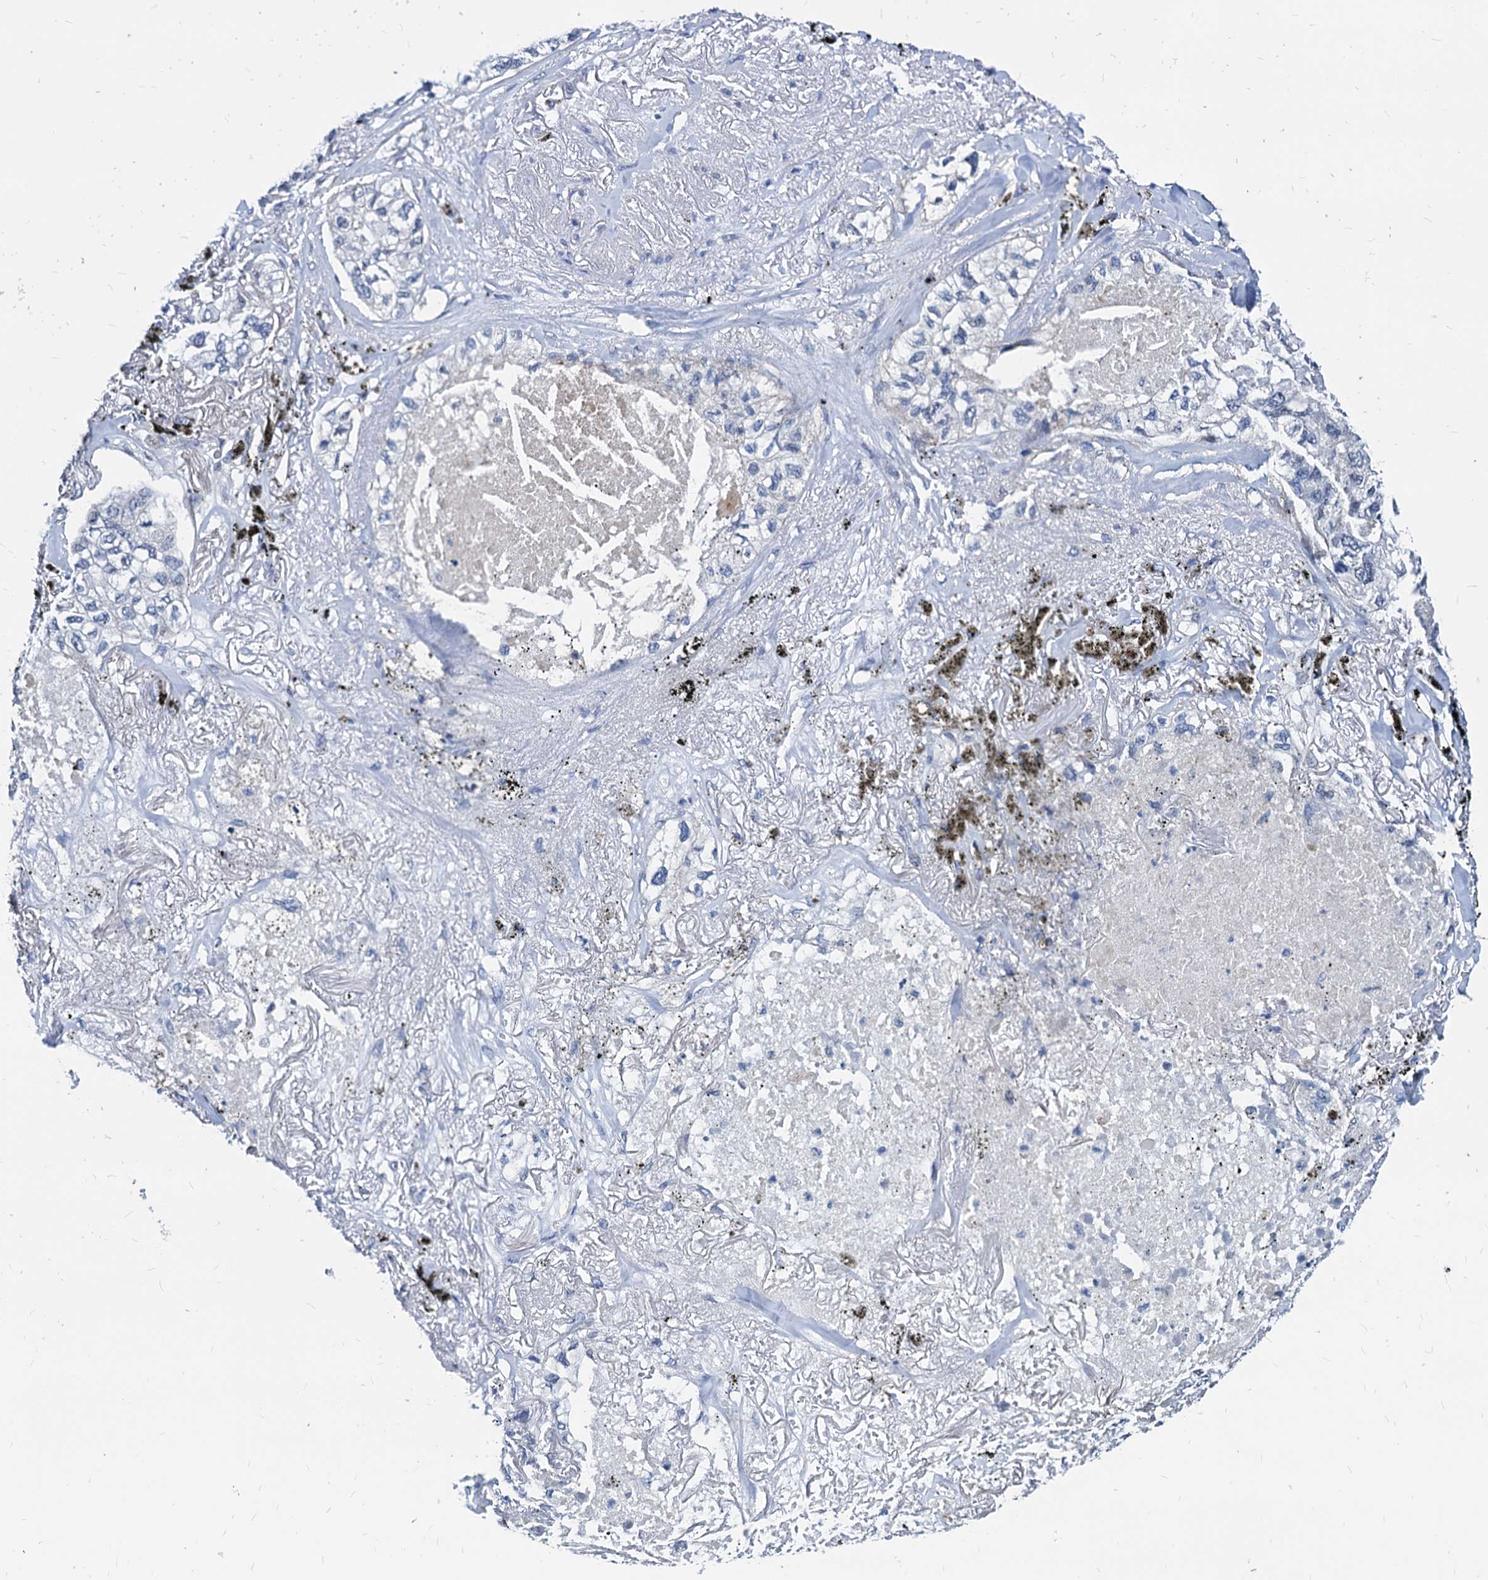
{"staining": {"intensity": "negative", "quantity": "none", "location": "none"}, "tissue": "lung cancer", "cell_type": "Tumor cells", "image_type": "cancer", "snomed": [{"axis": "morphology", "description": "Adenocarcinoma, NOS"}, {"axis": "topography", "description": "Lung"}], "caption": "DAB immunohistochemical staining of human lung cancer (adenocarcinoma) reveals no significant staining in tumor cells.", "gene": "HSF2", "patient": {"sex": "male", "age": 65}}